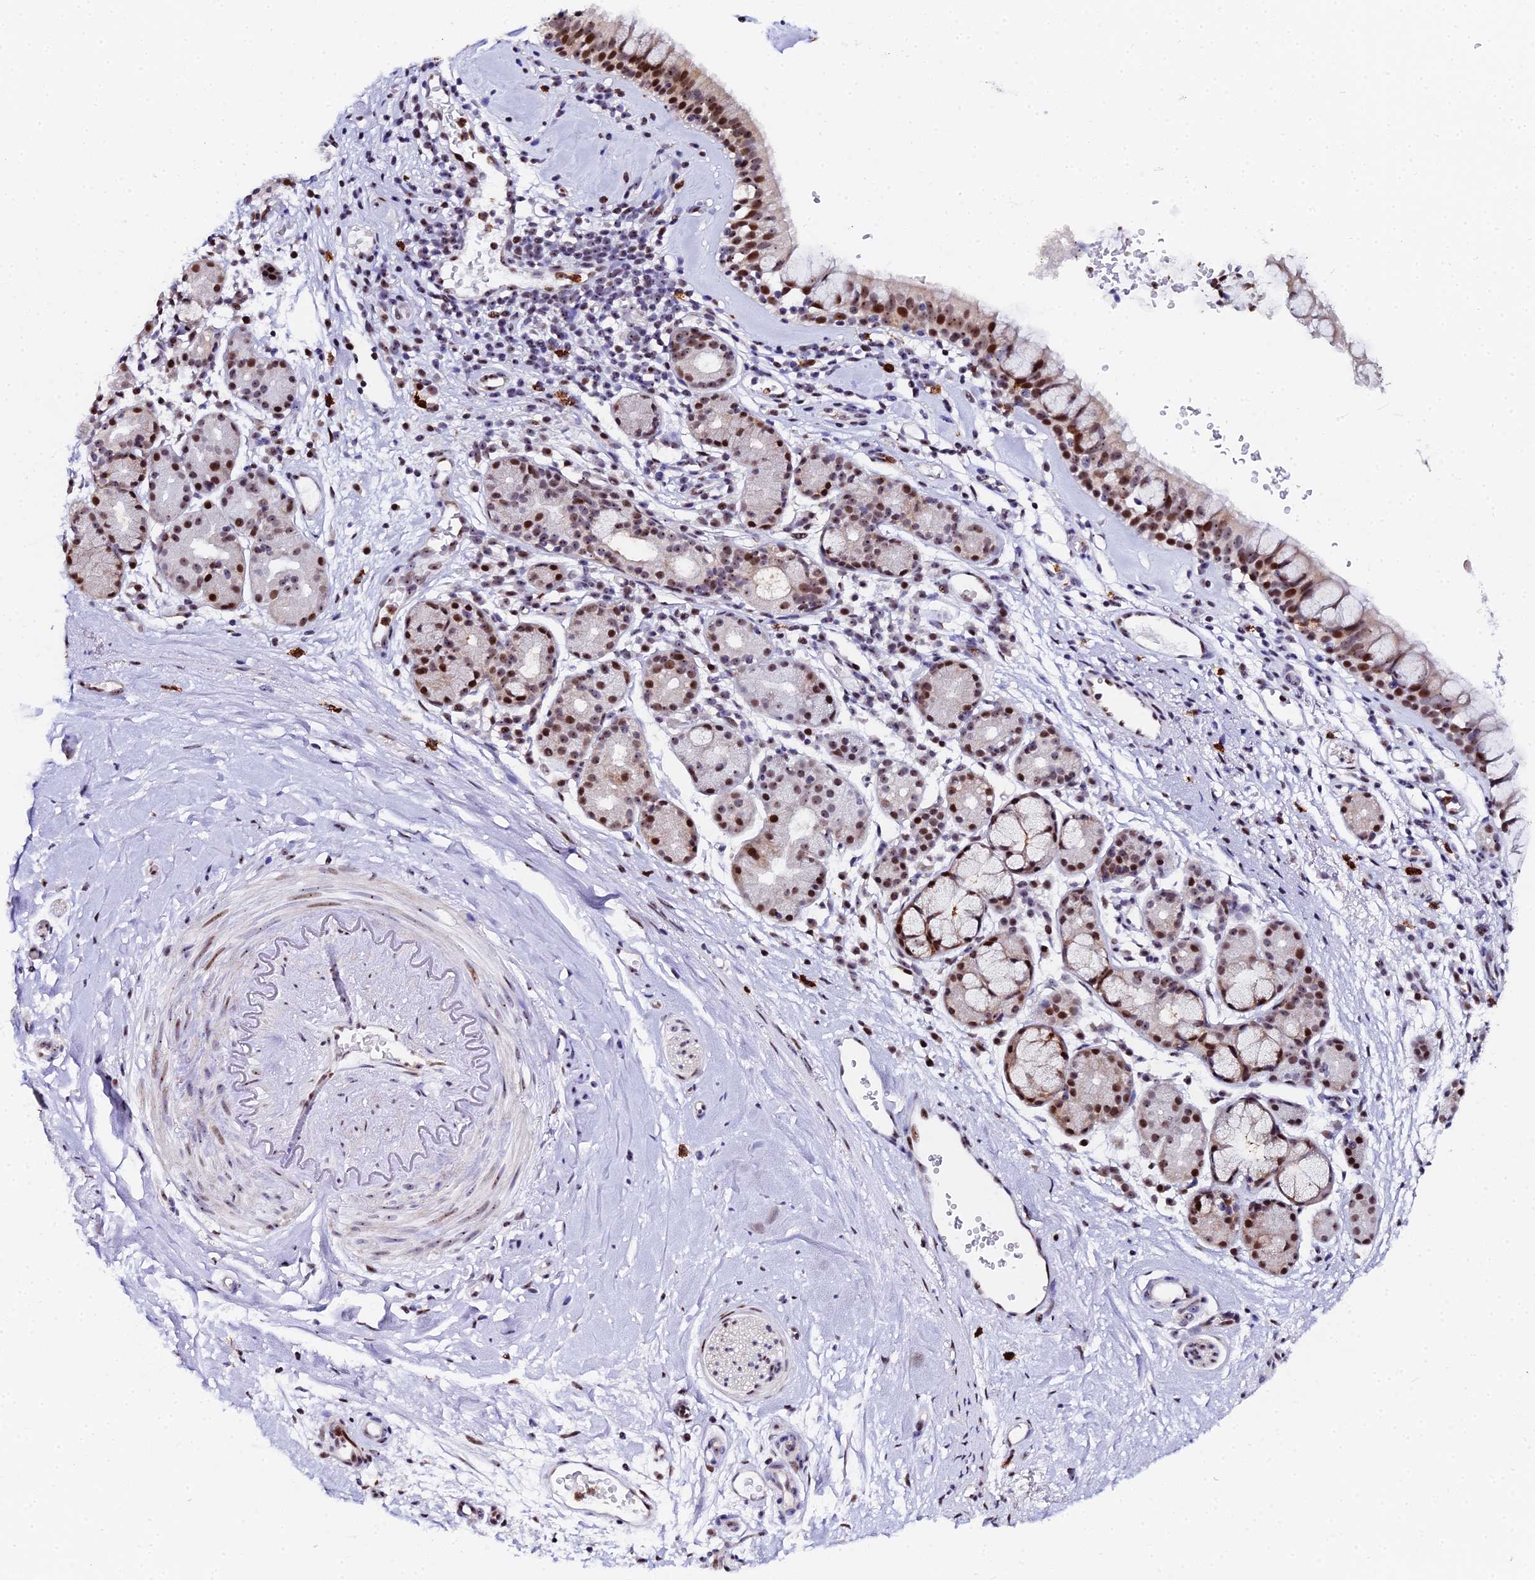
{"staining": {"intensity": "strong", "quantity": "25%-75%", "location": "nuclear"}, "tissue": "nasopharynx", "cell_type": "Respiratory epithelial cells", "image_type": "normal", "snomed": [{"axis": "morphology", "description": "Normal tissue, NOS"}, {"axis": "topography", "description": "Nasopharynx"}], "caption": "Immunohistochemistry (DAB) staining of unremarkable human nasopharynx demonstrates strong nuclear protein positivity in approximately 25%-75% of respiratory epithelial cells. The protein of interest is shown in brown color, while the nuclei are stained blue.", "gene": "TIFA", "patient": {"sex": "male", "age": 82}}